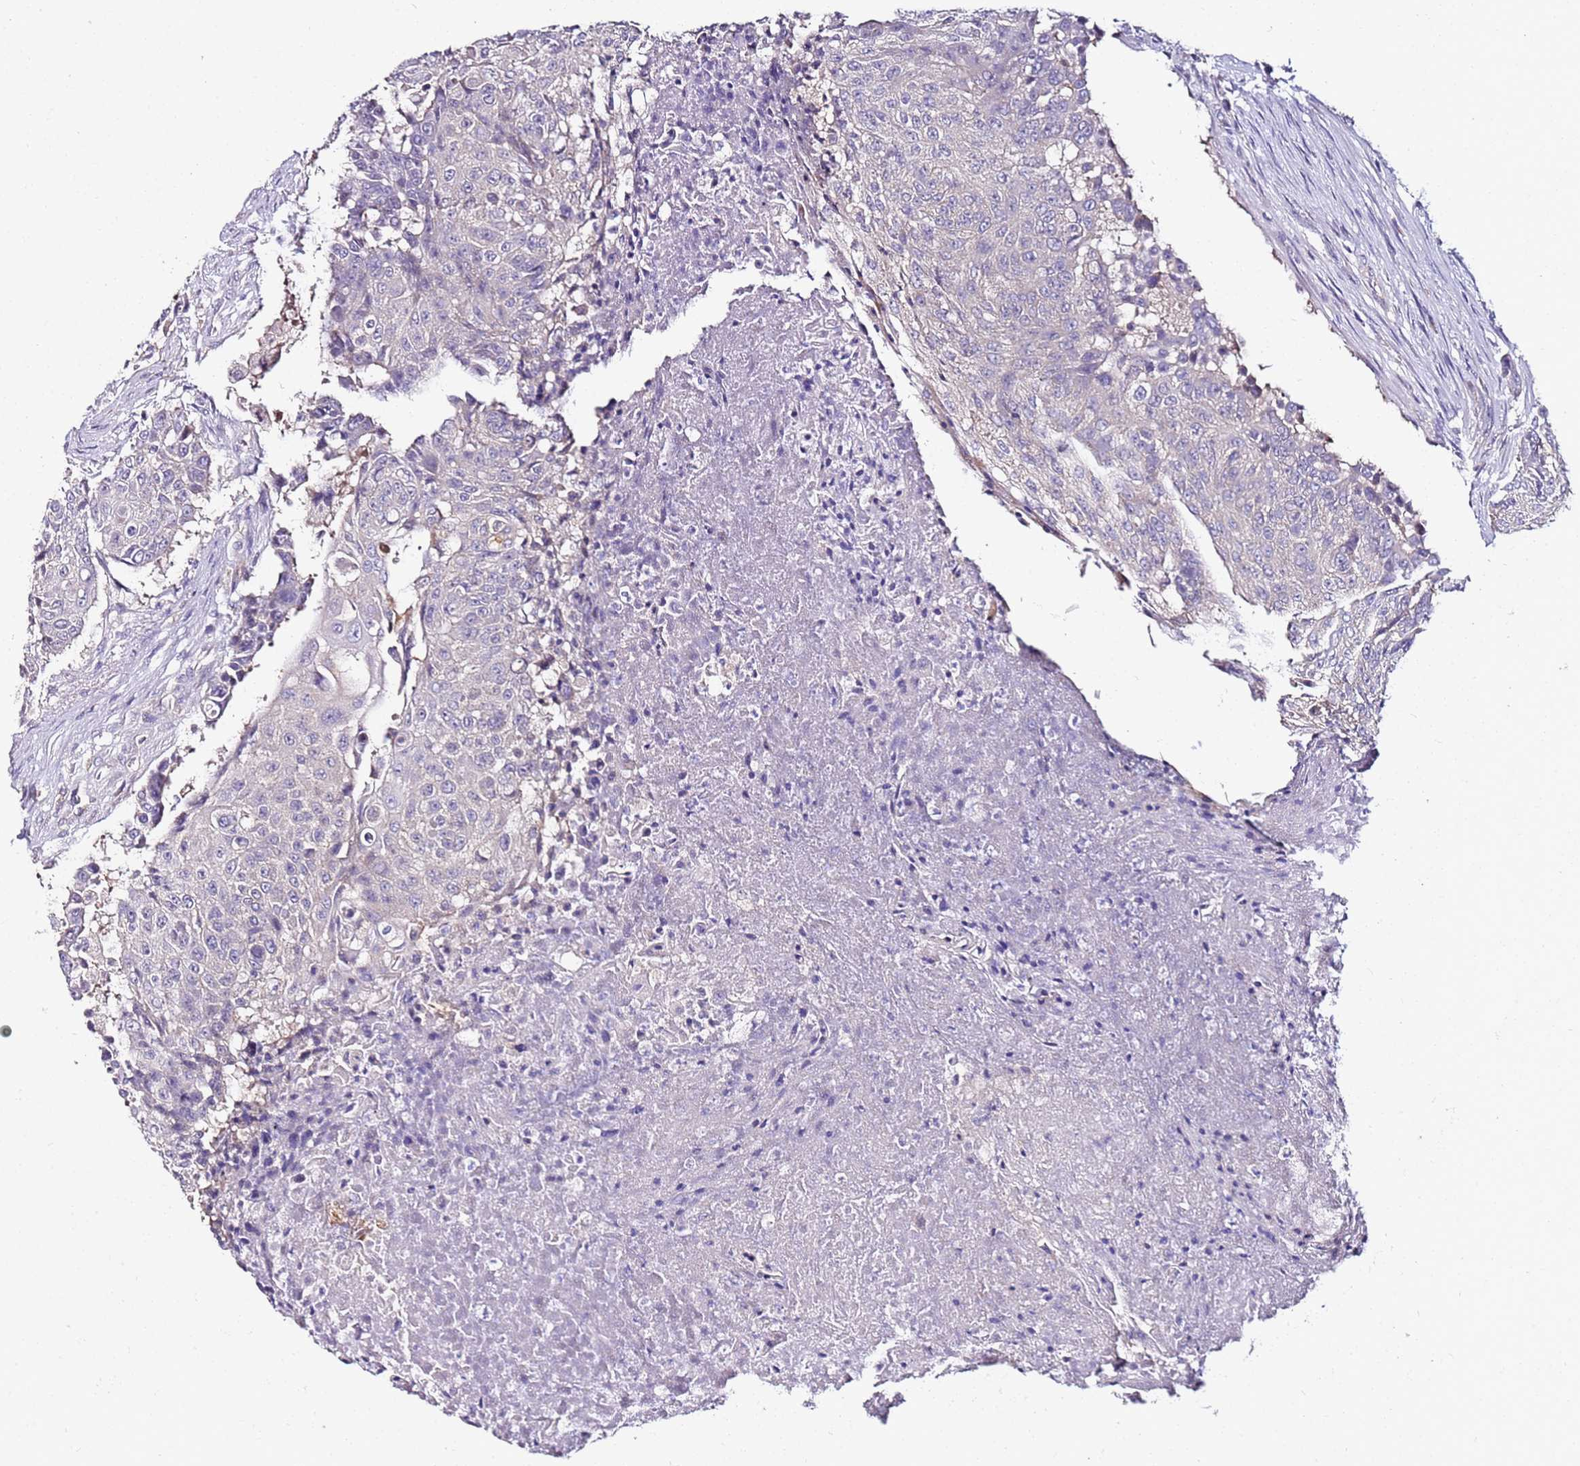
{"staining": {"intensity": "negative", "quantity": "none", "location": "none"}, "tissue": "urothelial cancer", "cell_type": "Tumor cells", "image_type": "cancer", "snomed": [{"axis": "morphology", "description": "Urothelial carcinoma, High grade"}, {"axis": "topography", "description": "Urinary bladder"}], "caption": "Micrograph shows no protein positivity in tumor cells of high-grade urothelial carcinoma tissue.", "gene": "SRRM5", "patient": {"sex": "female", "age": 63}}